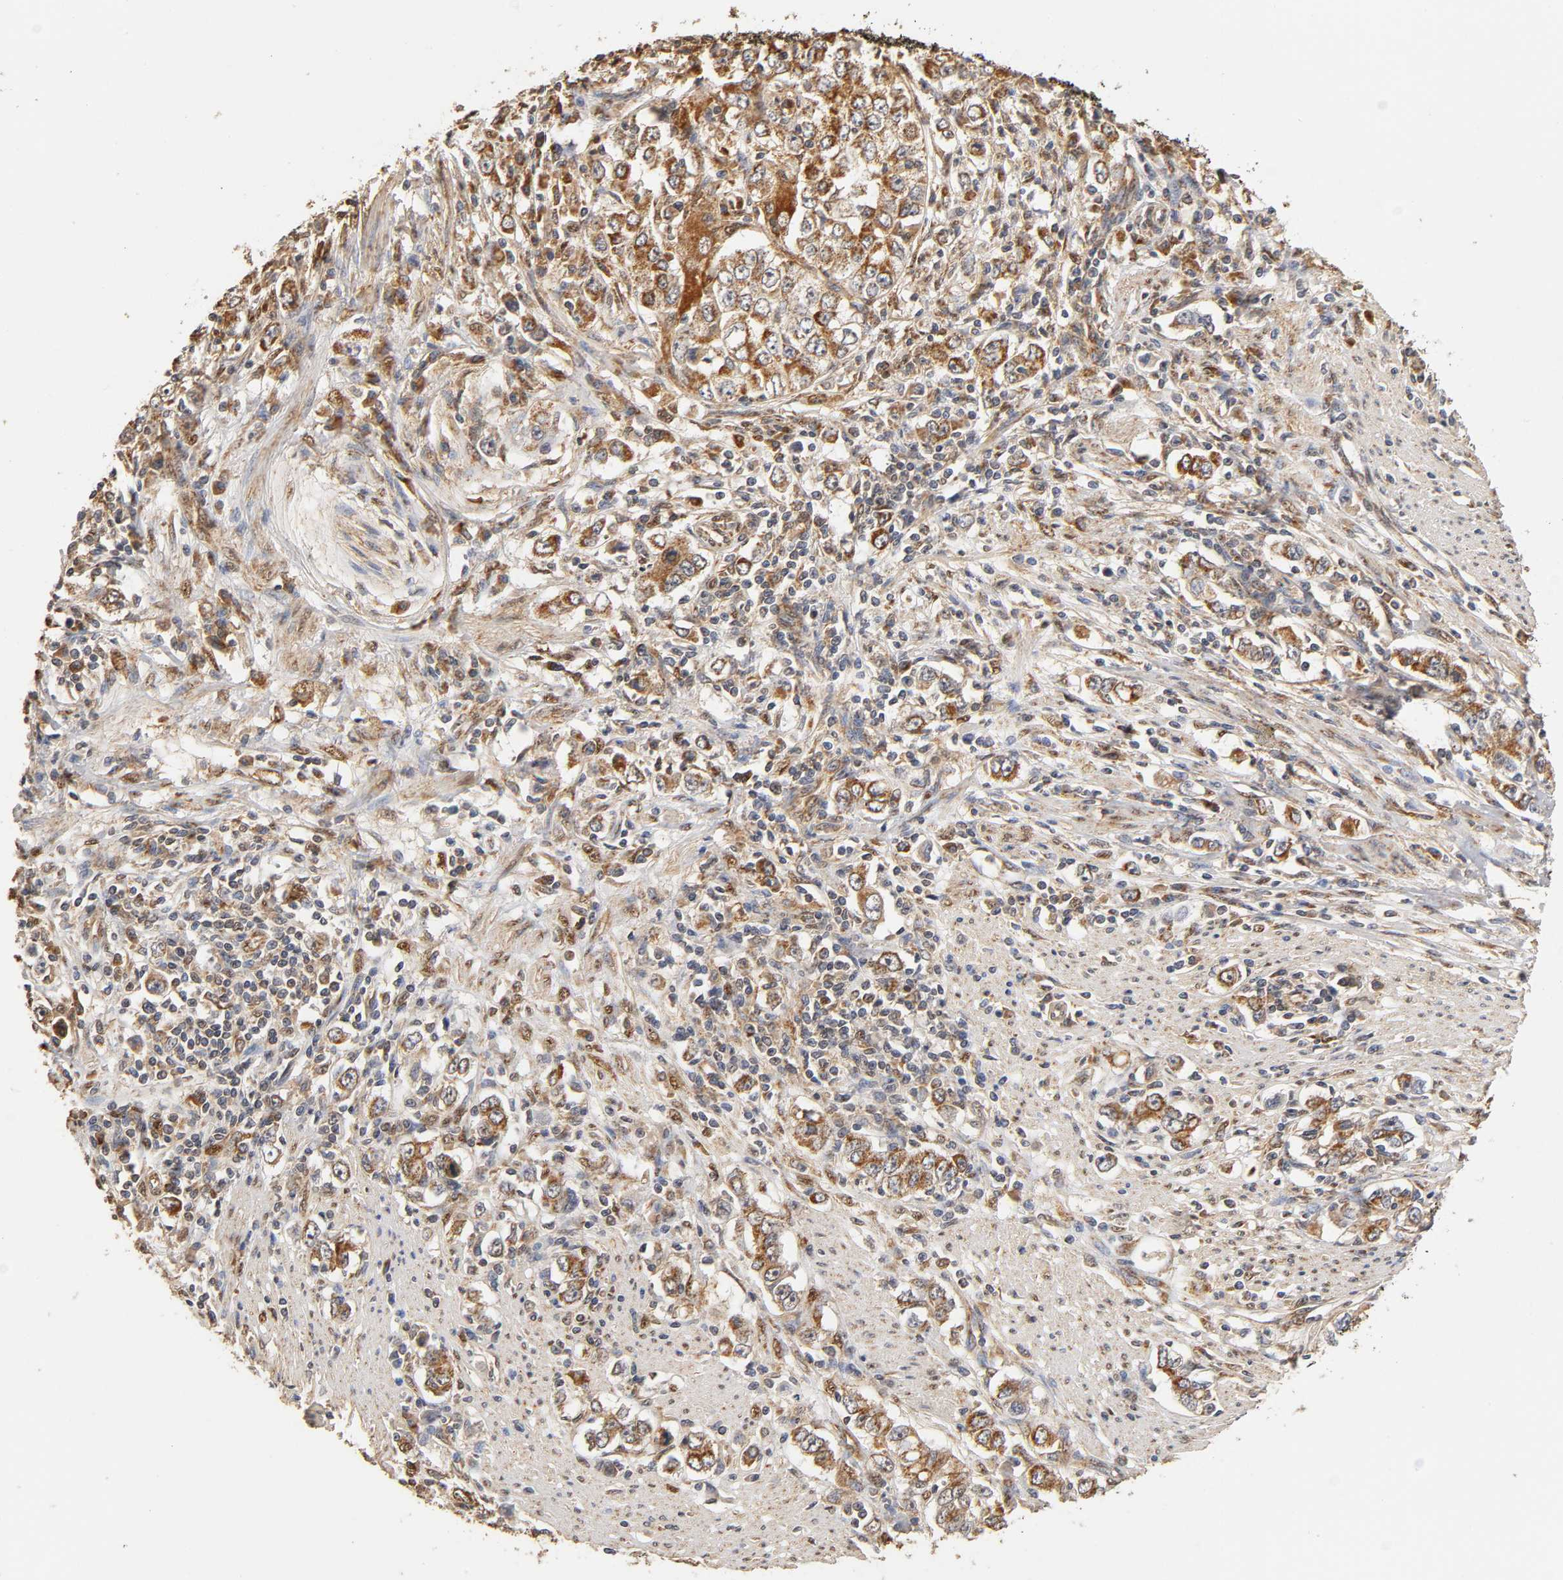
{"staining": {"intensity": "strong", "quantity": ">75%", "location": "cytoplasmic/membranous"}, "tissue": "stomach cancer", "cell_type": "Tumor cells", "image_type": "cancer", "snomed": [{"axis": "morphology", "description": "Adenocarcinoma, NOS"}, {"axis": "topography", "description": "Stomach, lower"}], "caption": "DAB immunohistochemical staining of adenocarcinoma (stomach) shows strong cytoplasmic/membranous protein positivity in about >75% of tumor cells.", "gene": "PKN1", "patient": {"sex": "female", "age": 72}}